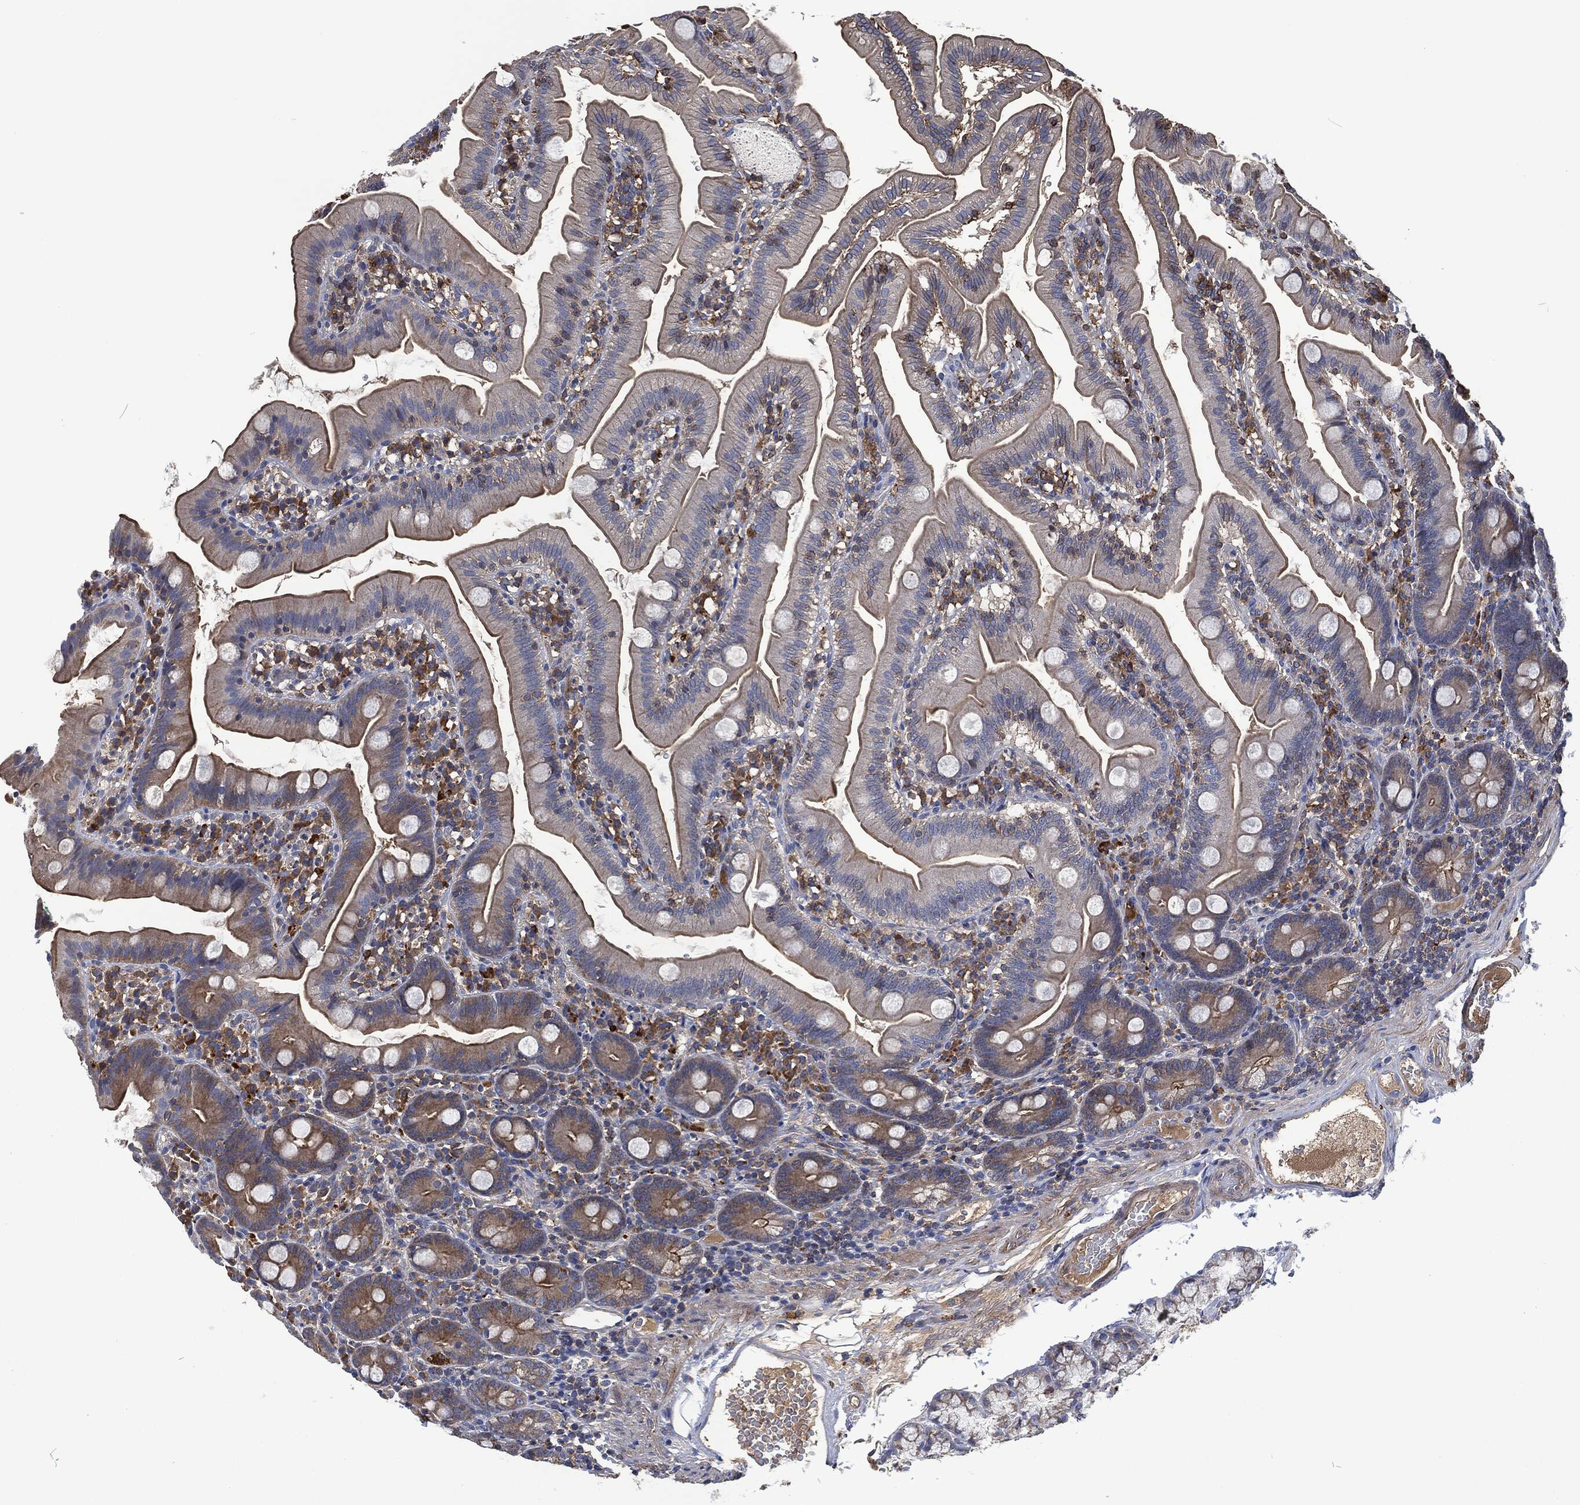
{"staining": {"intensity": "moderate", "quantity": "<25%", "location": "cytoplasmic/membranous"}, "tissue": "duodenum", "cell_type": "Glandular cells", "image_type": "normal", "snomed": [{"axis": "morphology", "description": "Normal tissue, NOS"}, {"axis": "topography", "description": "Duodenum"}], "caption": "High-power microscopy captured an immunohistochemistry histopathology image of normal duodenum, revealing moderate cytoplasmic/membranous staining in approximately <25% of glandular cells. The protein of interest is stained brown, and the nuclei are stained in blue (DAB (3,3'-diaminobenzidine) IHC with brightfield microscopy, high magnification).", "gene": "LGALS9", "patient": {"sex": "female", "age": 67}}